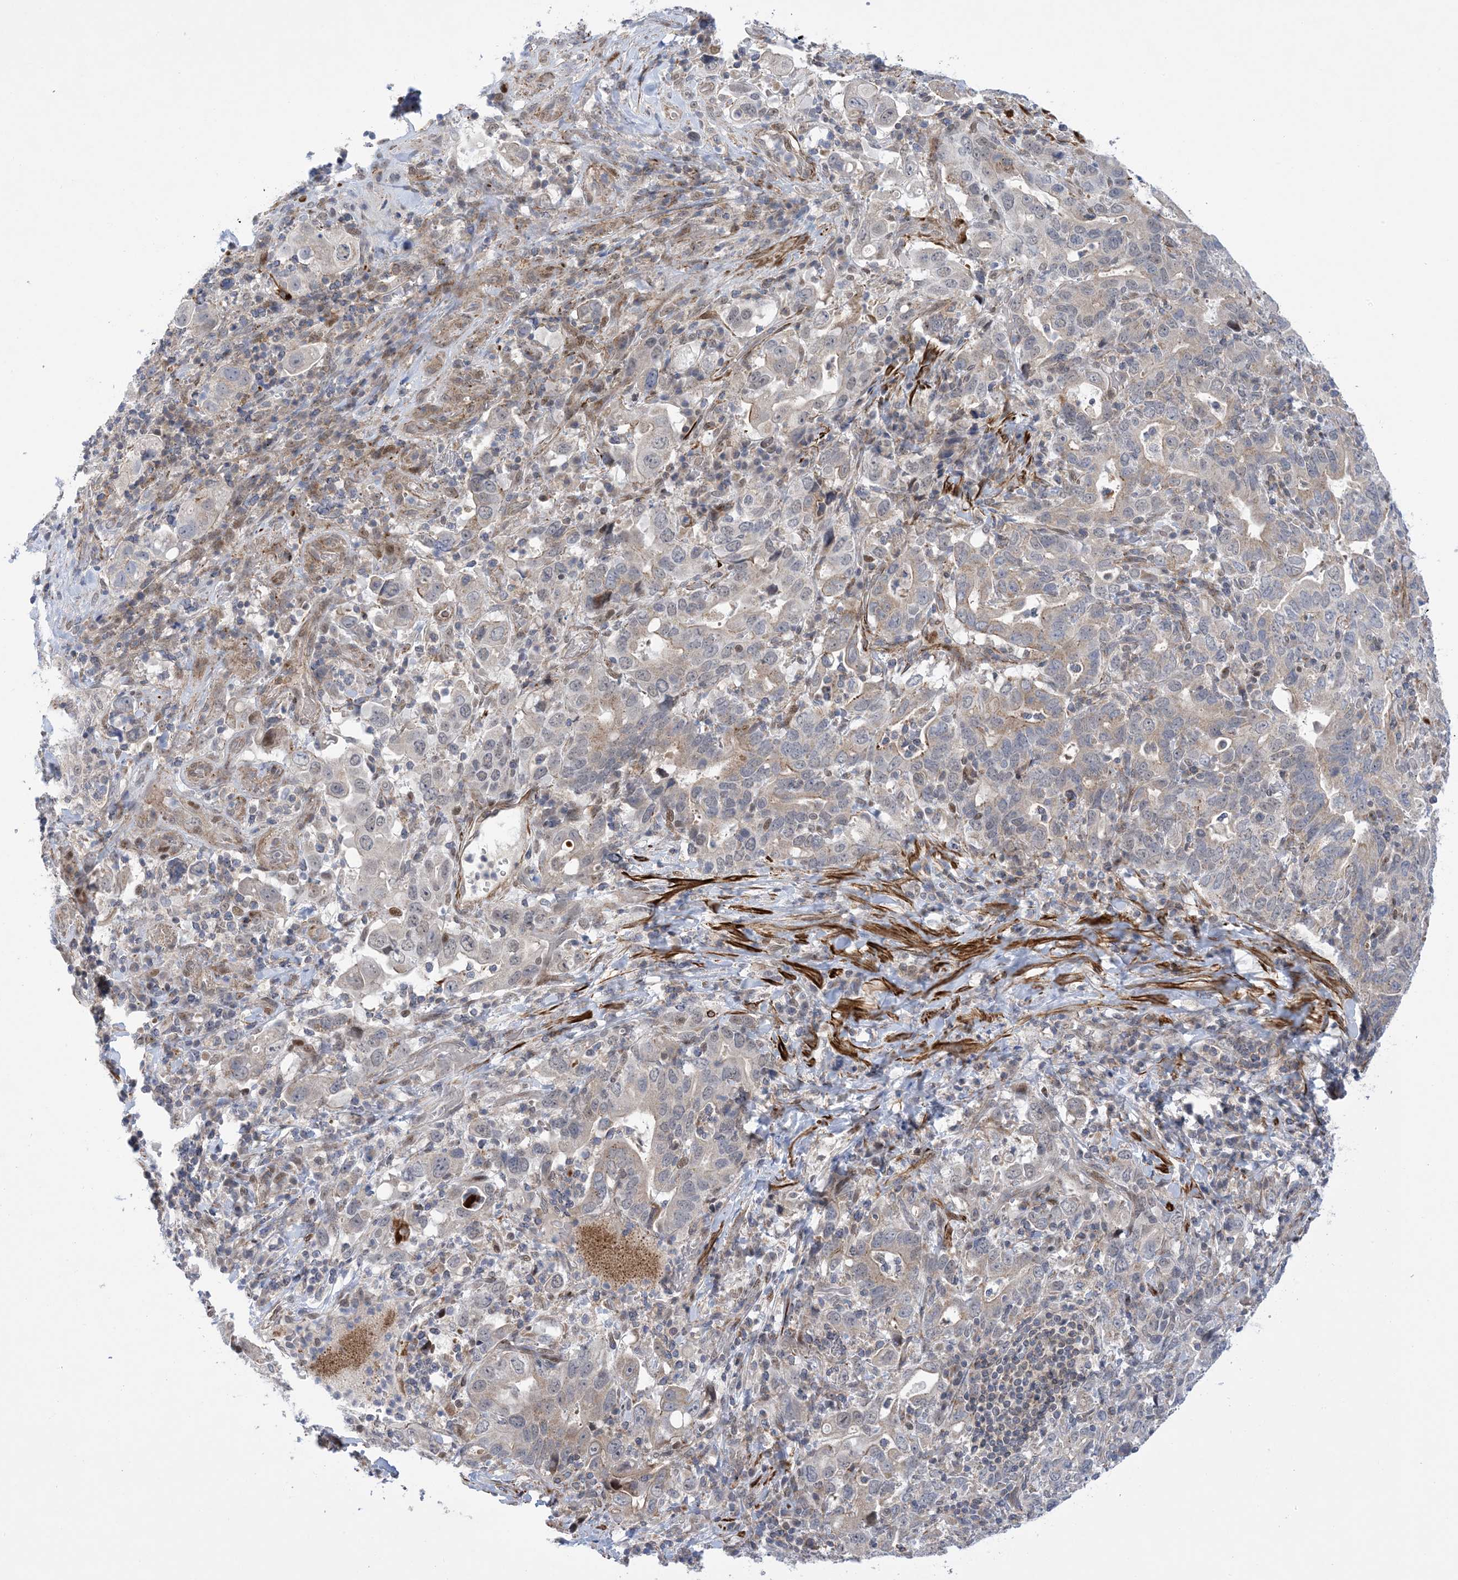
{"staining": {"intensity": "negative", "quantity": "none", "location": "none"}, "tissue": "stomach cancer", "cell_type": "Tumor cells", "image_type": "cancer", "snomed": [{"axis": "morphology", "description": "Adenocarcinoma, NOS"}, {"axis": "topography", "description": "Stomach, upper"}], "caption": "An immunohistochemistry (IHC) photomicrograph of stomach cancer (adenocarcinoma) is shown. There is no staining in tumor cells of stomach cancer (adenocarcinoma).", "gene": "ZNF8", "patient": {"sex": "male", "age": 62}}